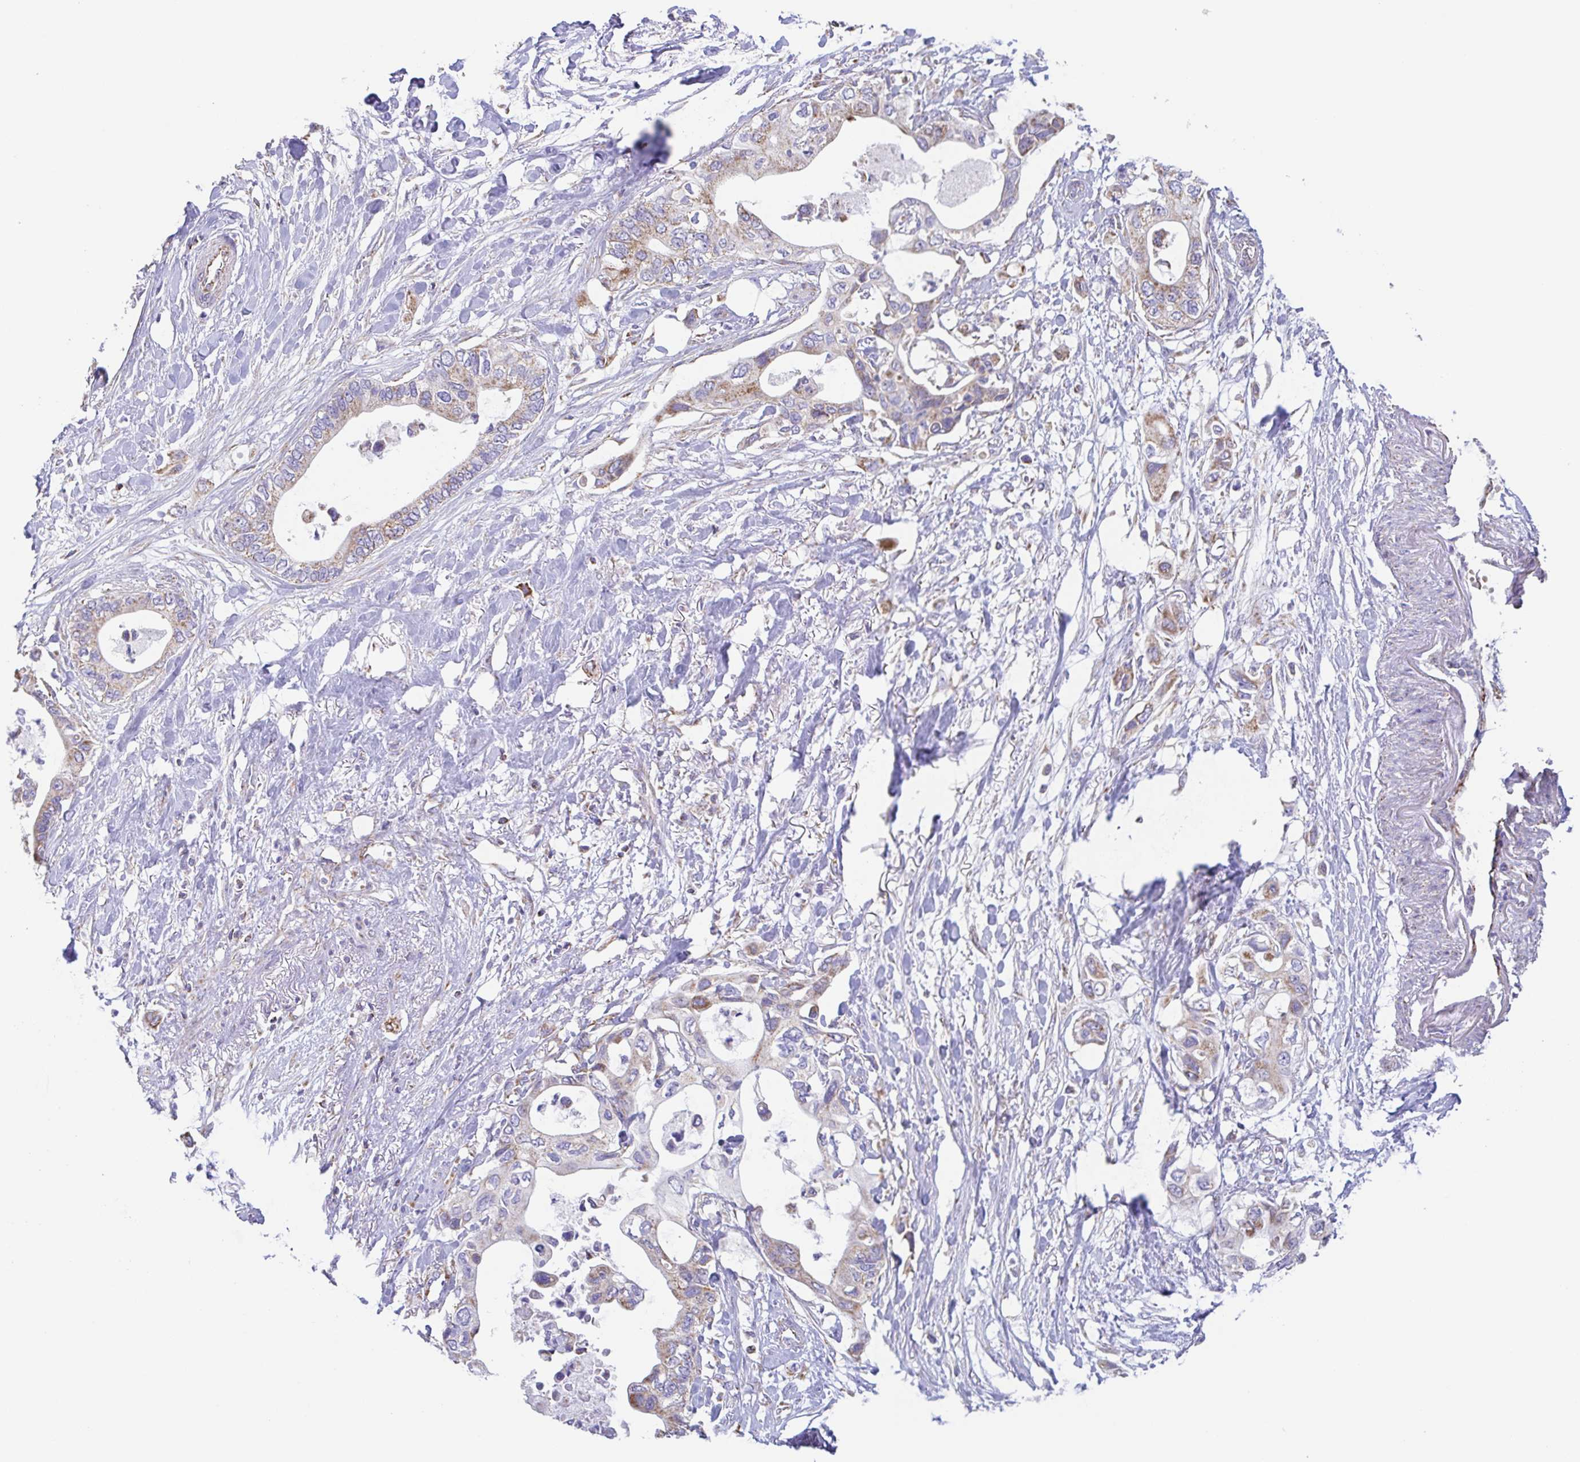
{"staining": {"intensity": "moderate", "quantity": ">75%", "location": "cytoplasmic/membranous"}, "tissue": "pancreatic cancer", "cell_type": "Tumor cells", "image_type": "cancer", "snomed": [{"axis": "morphology", "description": "Adenocarcinoma, NOS"}, {"axis": "topography", "description": "Pancreas"}], "caption": "Immunohistochemical staining of human pancreatic cancer displays medium levels of moderate cytoplasmic/membranous staining in approximately >75% of tumor cells. (Stains: DAB (3,3'-diaminobenzidine) in brown, nuclei in blue, Microscopy: brightfield microscopy at high magnification).", "gene": "GINM1", "patient": {"sex": "female", "age": 63}}